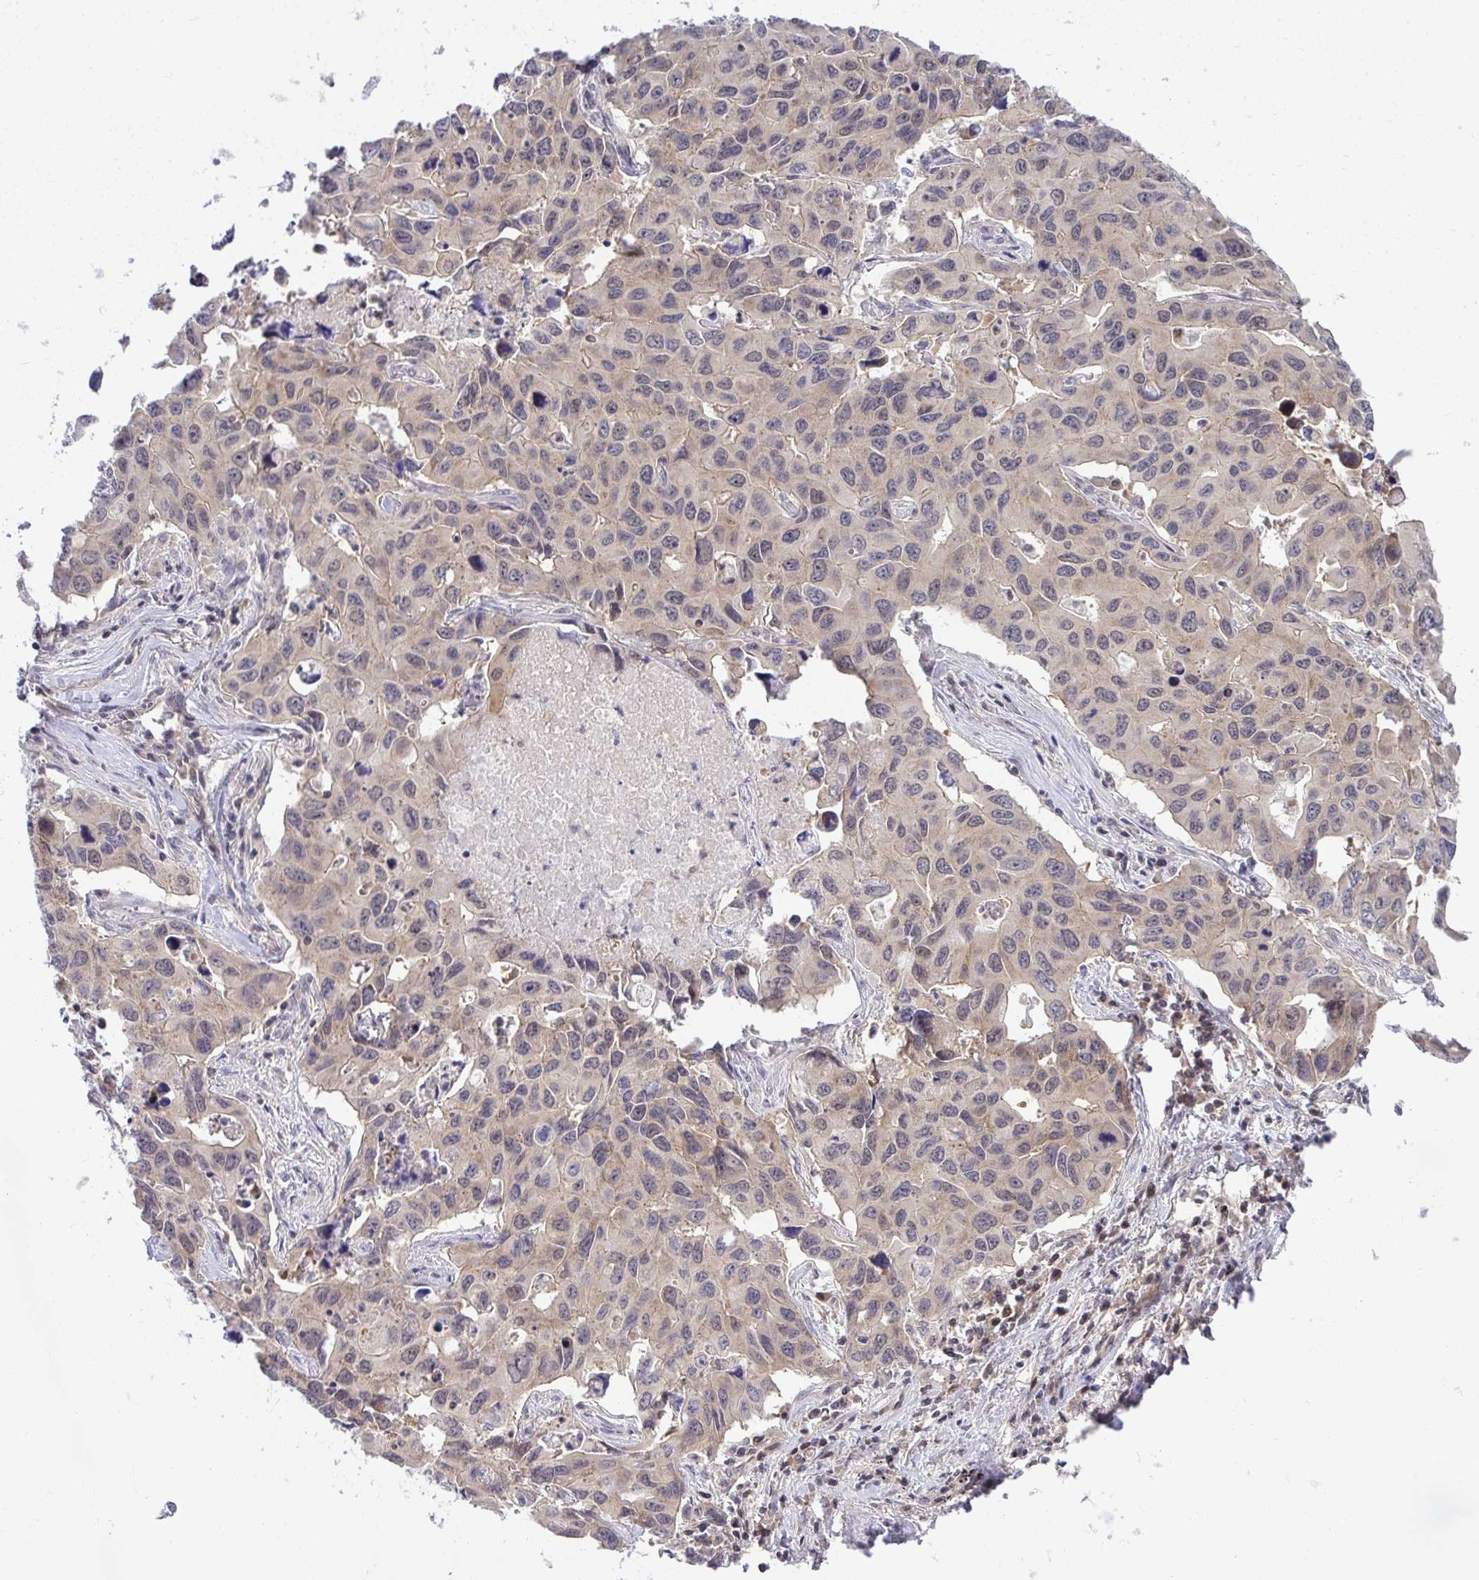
{"staining": {"intensity": "negative", "quantity": "none", "location": "none"}, "tissue": "lung cancer", "cell_type": "Tumor cells", "image_type": "cancer", "snomed": [{"axis": "morphology", "description": "Adenocarcinoma, NOS"}, {"axis": "topography", "description": "Lung"}], "caption": "High power microscopy histopathology image of an immunohistochemistry histopathology image of adenocarcinoma (lung), revealing no significant staining in tumor cells.", "gene": "HDHD2", "patient": {"sex": "male", "age": 64}}